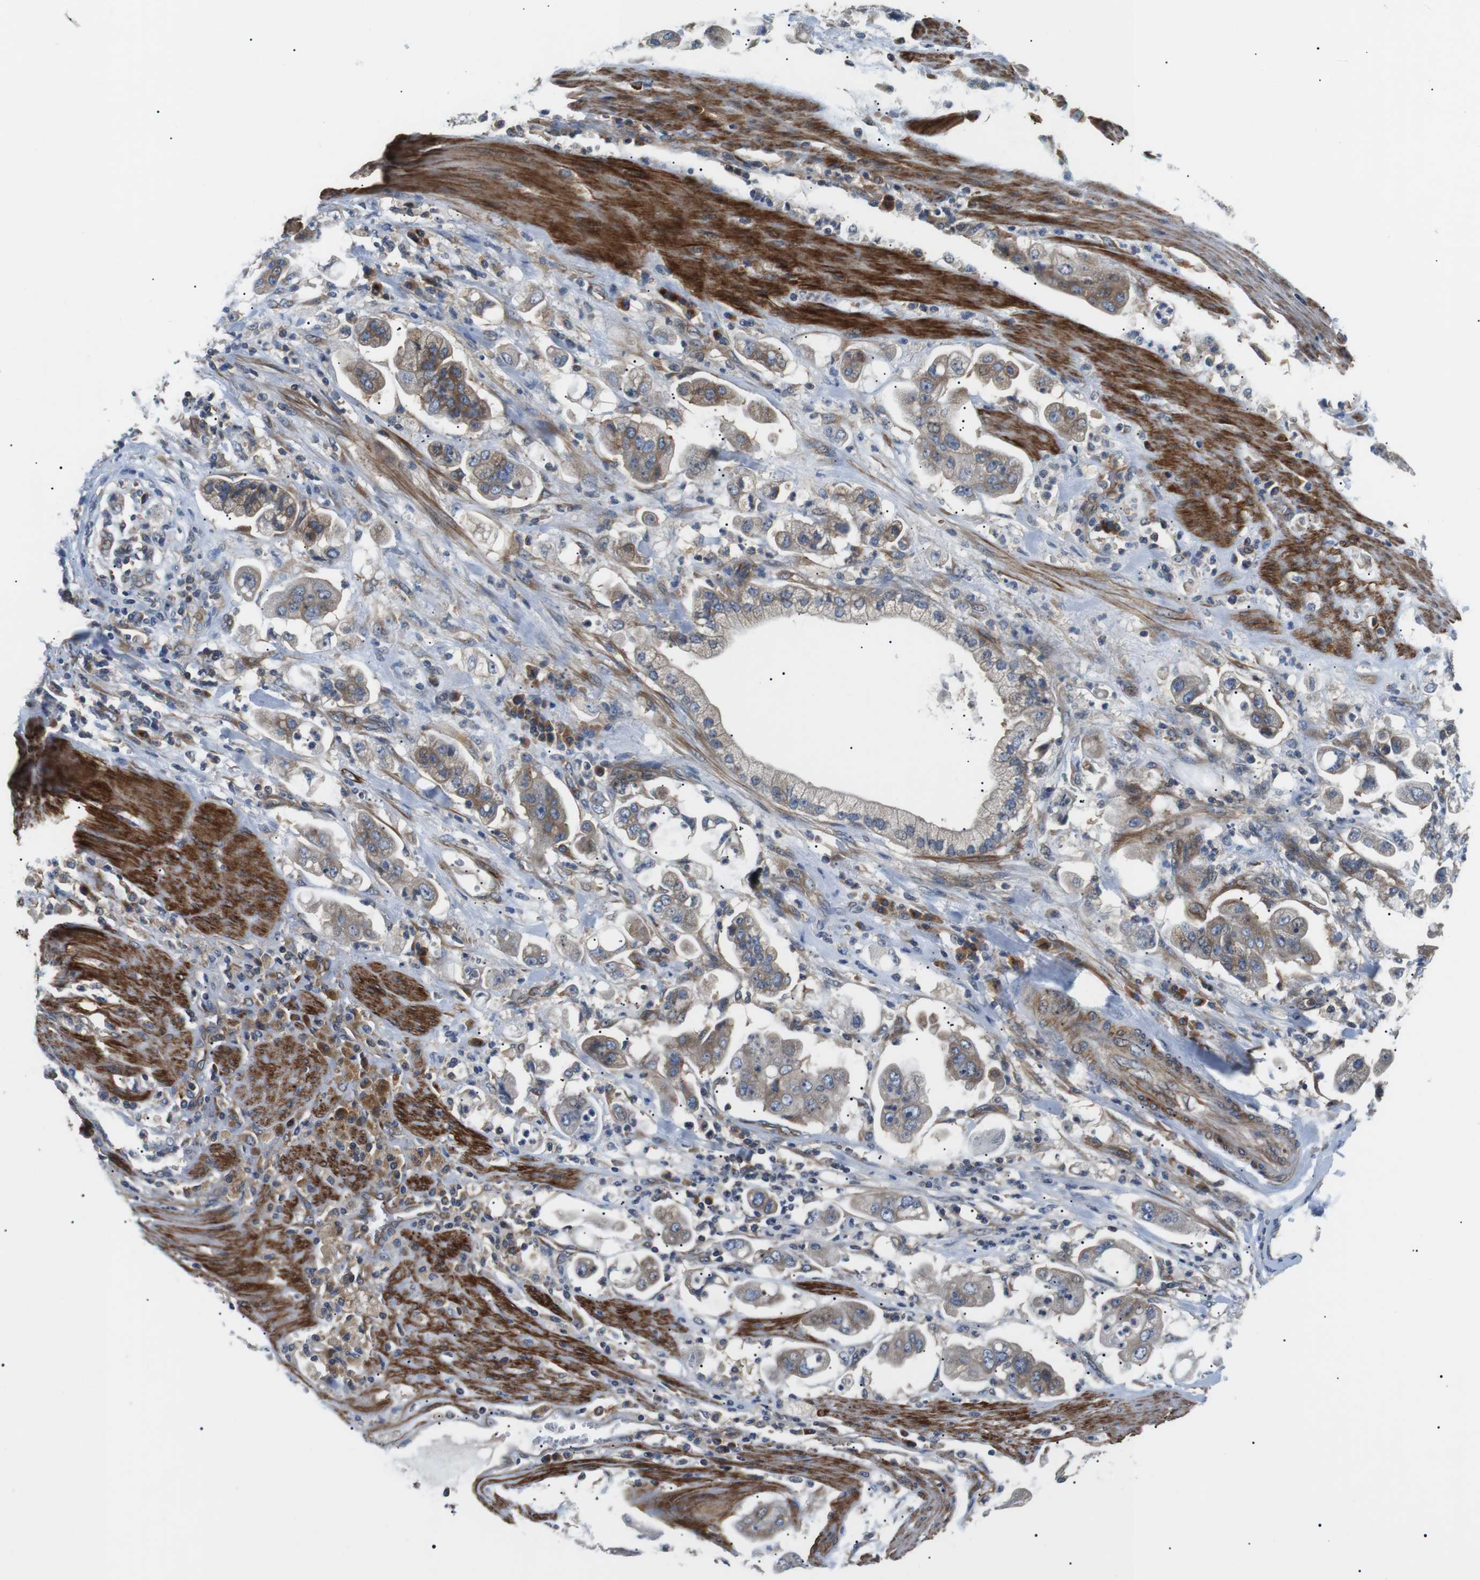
{"staining": {"intensity": "moderate", "quantity": "25%-75%", "location": "cytoplasmic/membranous"}, "tissue": "stomach cancer", "cell_type": "Tumor cells", "image_type": "cancer", "snomed": [{"axis": "morphology", "description": "Adenocarcinoma, NOS"}, {"axis": "topography", "description": "Stomach"}], "caption": "Tumor cells show medium levels of moderate cytoplasmic/membranous expression in approximately 25%-75% of cells in stomach cancer.", "gene": "DIPK1A", "patient": {"sex": "male", "age": 62}}